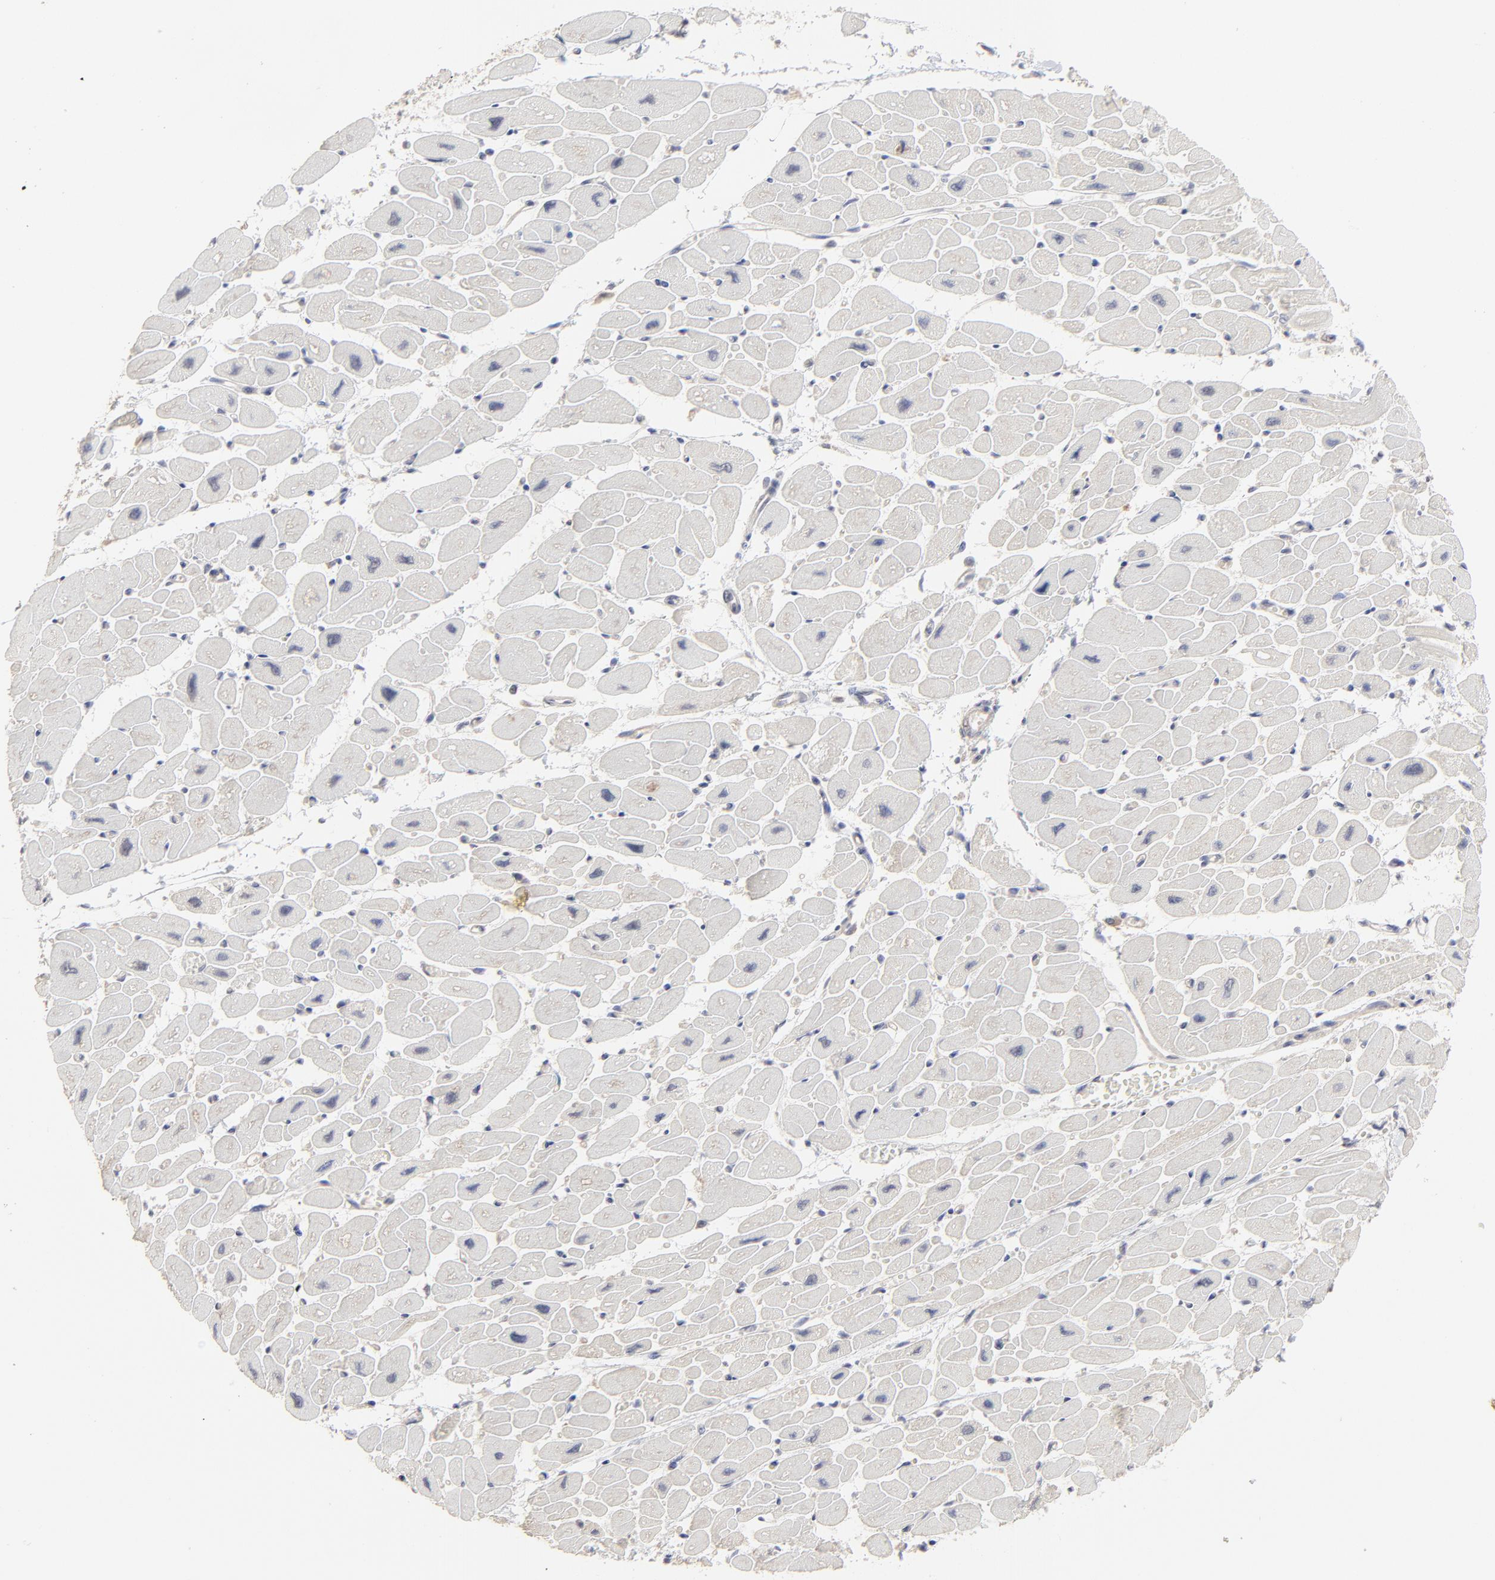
{"staining": {"intensity": "negative", "quantity": "none", "location": "none"}, "tissue": "heart muscle", "cell_type": "Cardiomyocytes", "image_type": "normal", "snomed": [{"axis": "morphology", "description": "Normal tissue, NOS"}, {"axis": "topography", "description": "Heart"}], "caption": "Immunohistochemistry (IHC) micrograph of benign human heart muscle stained for a protein (brown), which exhibits no staining in cardiomyocytes.", "gene": "FAM199X", "patient": {"sex": "female", "age": 54}}